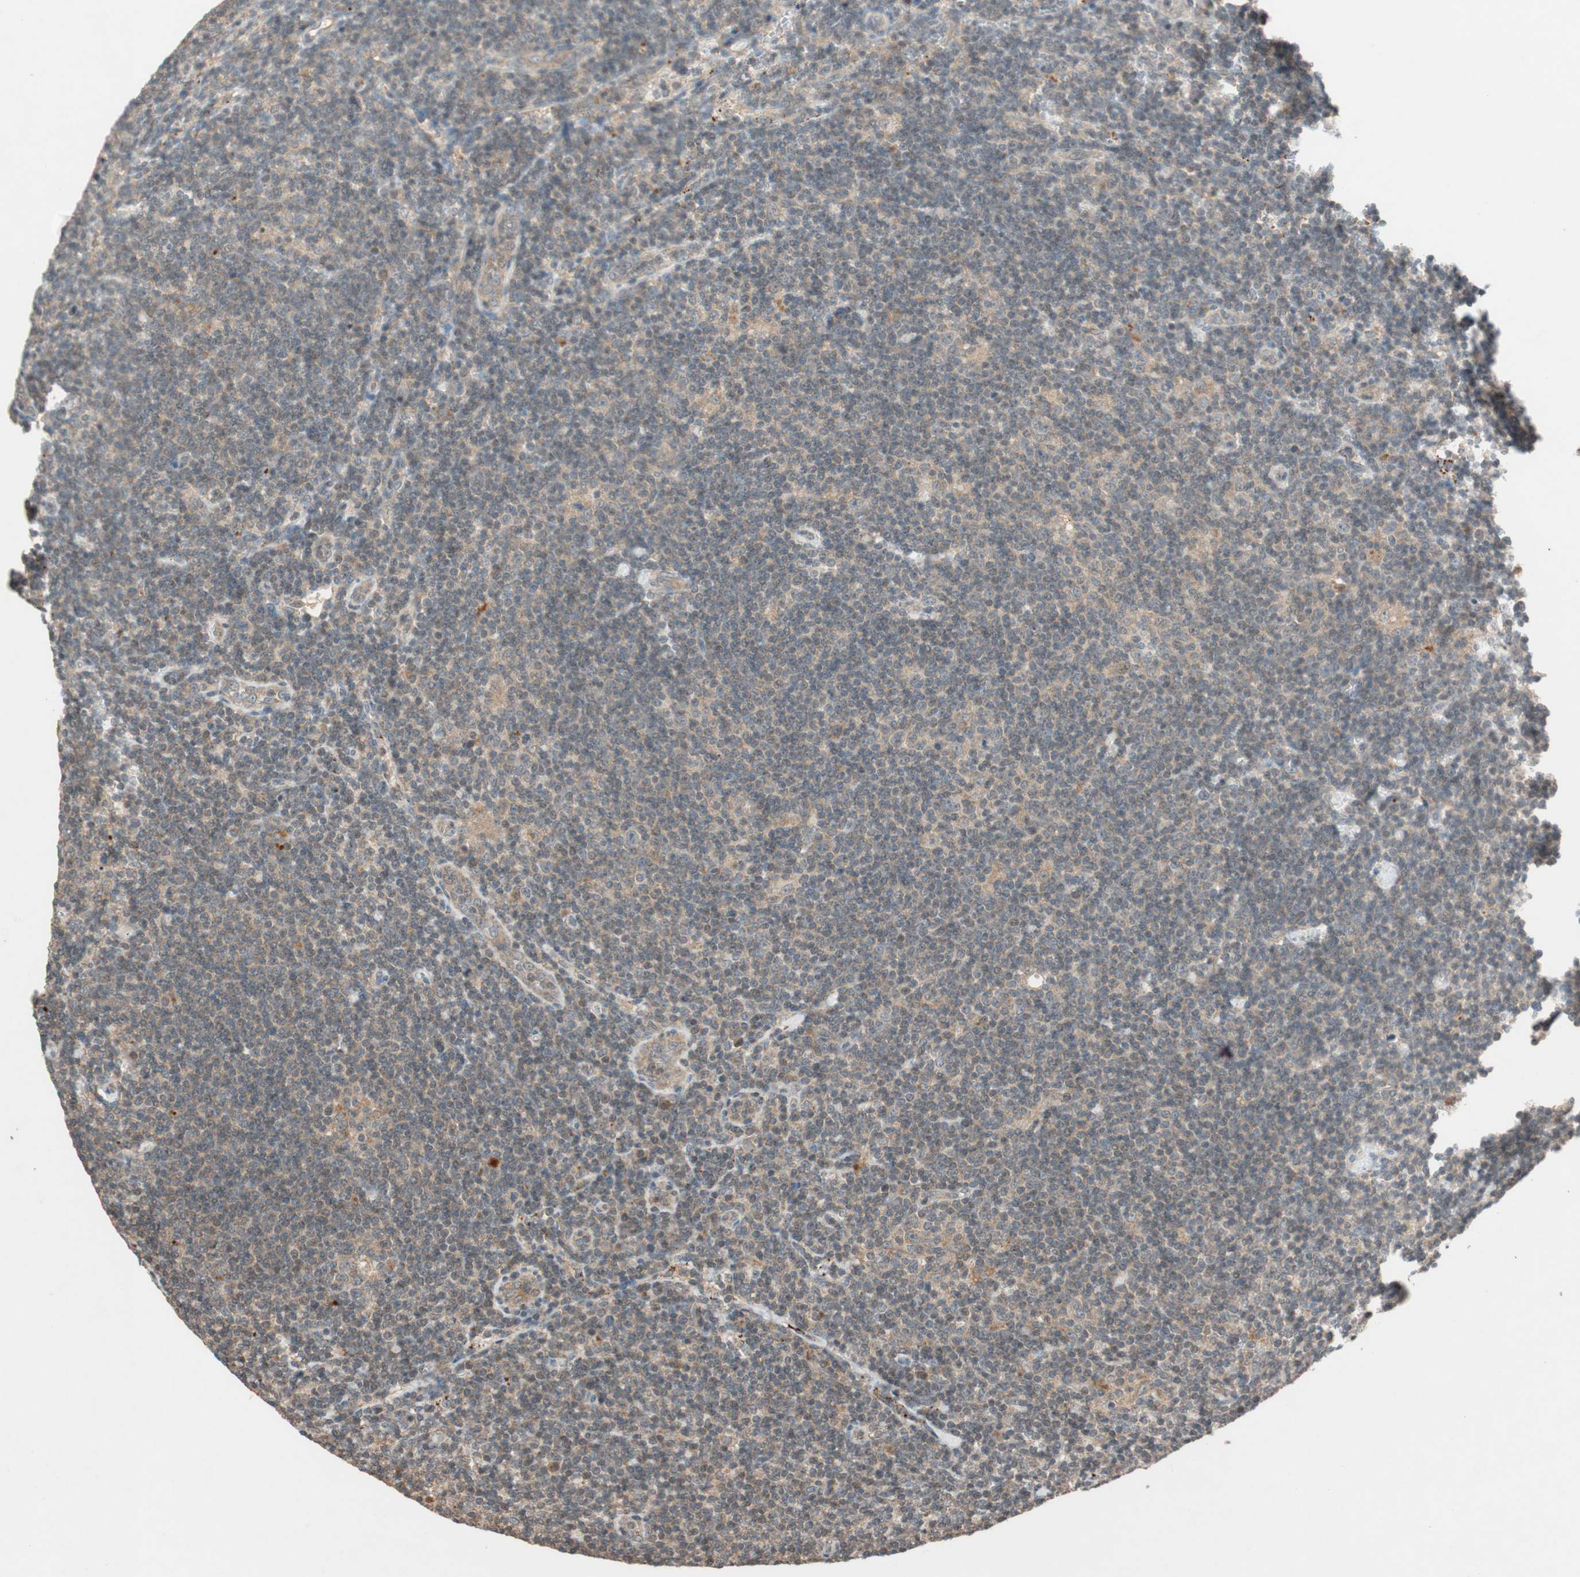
{"staining": {"intensity": "weak", "quantity": ">75%", "location": "cytoplasmic/membranous"}, "tissue": "lymphoma", "cell_type": "Tumor cells", "image_type": "cancer", "snomed": [{"axis": "morphology", "description": "Hodgkin's disease, NOS"}, {"axis": "topography", "description": "Lymph node"}], "caption": "Protein expression analysis of human lymphoma reveals weak cytoplasmic/membranous expression in about >75% of tumor cells. Using DAB (brown) and hematoxylin (blue) stains, captured at high magnification using brightfield microscopy.", "gene": "GLB1", "patient": {"sex": "female", "age": 57}}